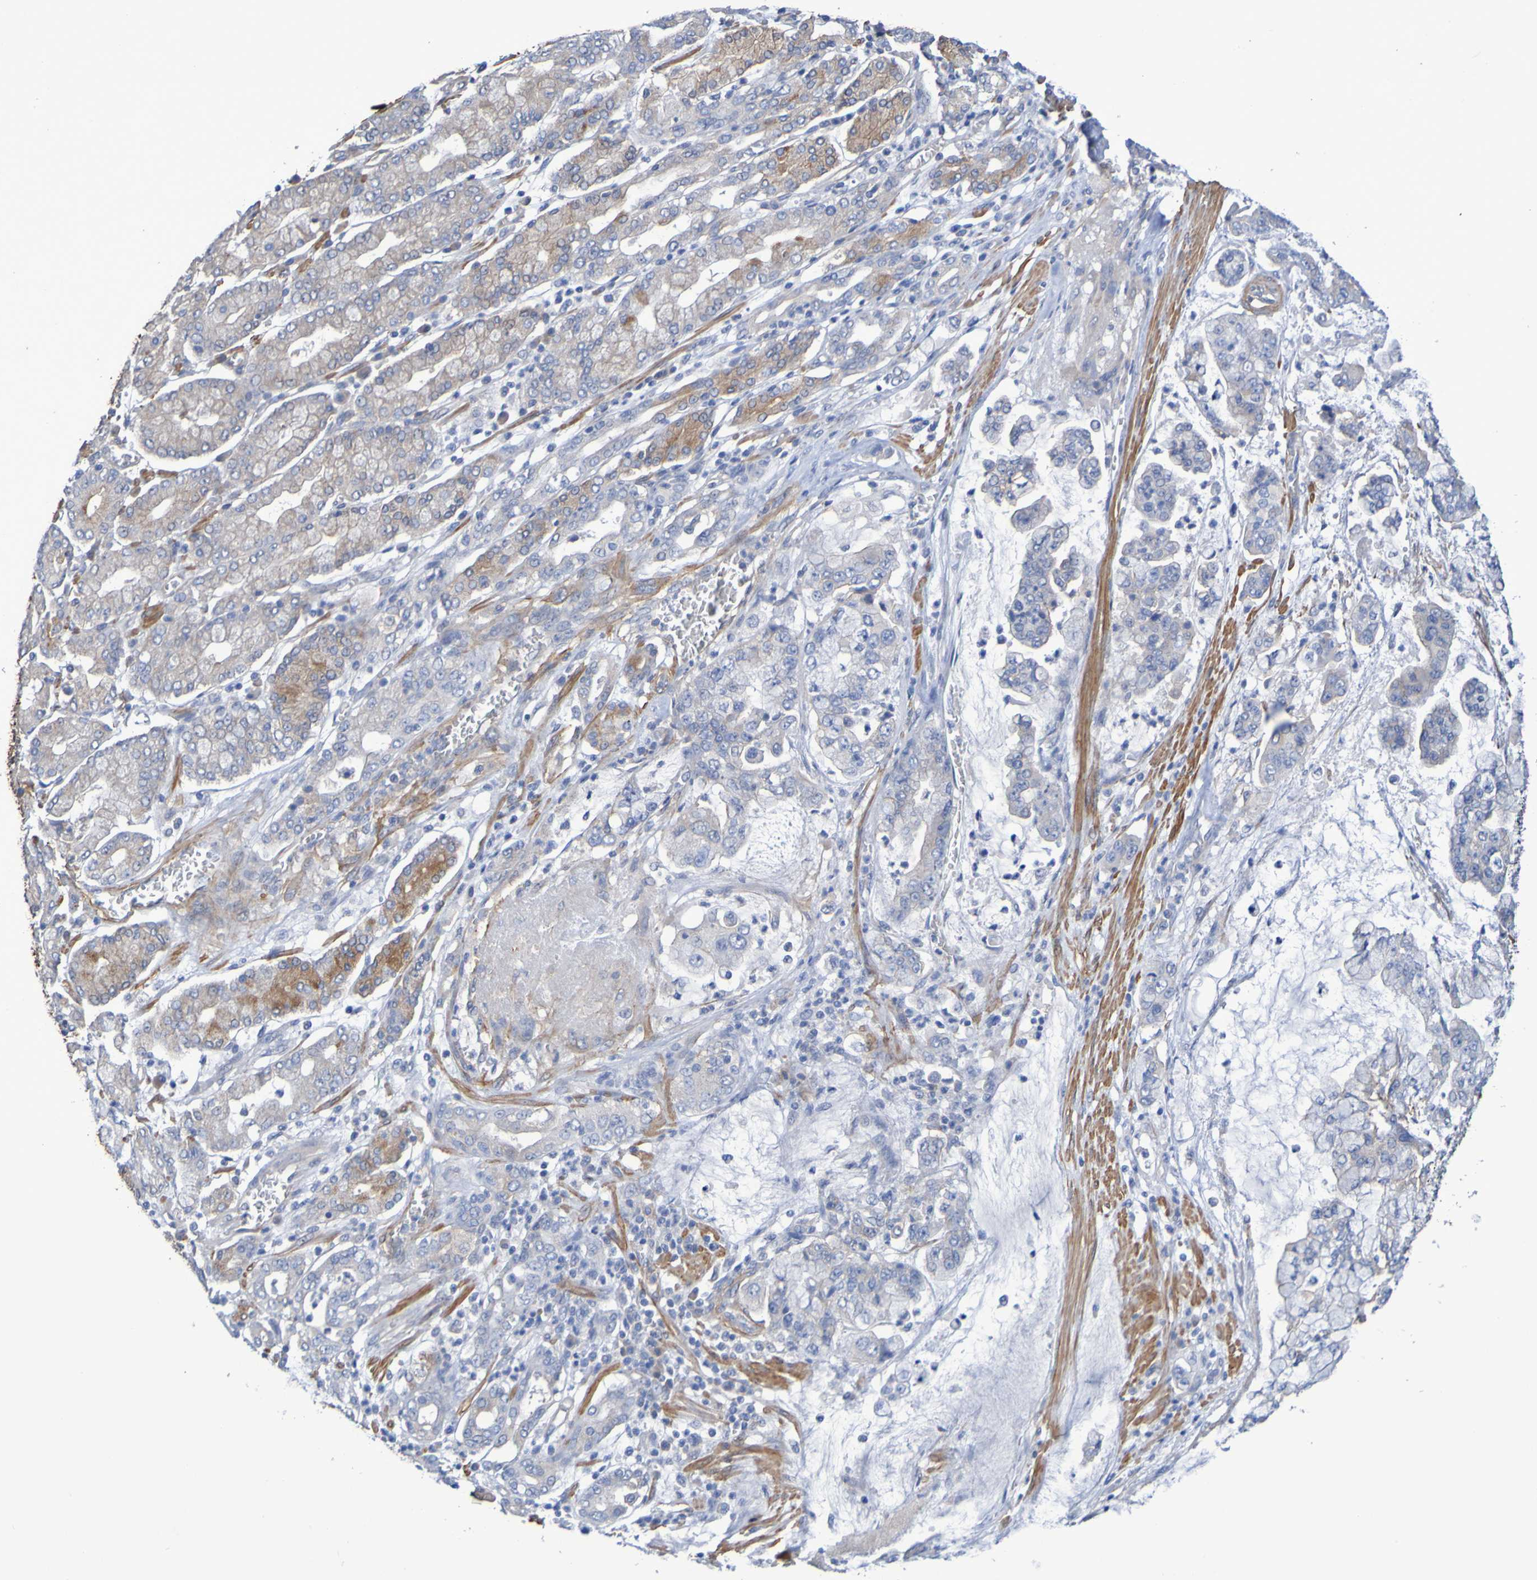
{"staining": {"intensity": "moderate", "quantity": "<25%", "location": "cytoplasmic/membranous"}, "tissue": "stomach cancer", "cell_type": "Tumor cells", "image_type": "cancer", "snomed": [{"axis": "morphology", "description": "Normal tissue, NOS"}, {"axis": "morphology", "description": "Adenocarcinoma, NOS"}, {"axis": "topography", "description": "Stomach, upper"}, {"axis": "topography", "description": "Stomach"}], "caption": "Immunohistochemistry staining of adenocarcinoma (stomach), which exhibits low levels of moderate cytoplasmic/membranous staining in approximately <25% of tumor cells indicating moderate cytoplasmic/membranous protein expression. The staining was performed using DAB (brown) for protein detection and nuclei were counterstained in hematoxylin (blue).", "gene": "SRPRB", "patient": {"sex": "male", "age": 76}}